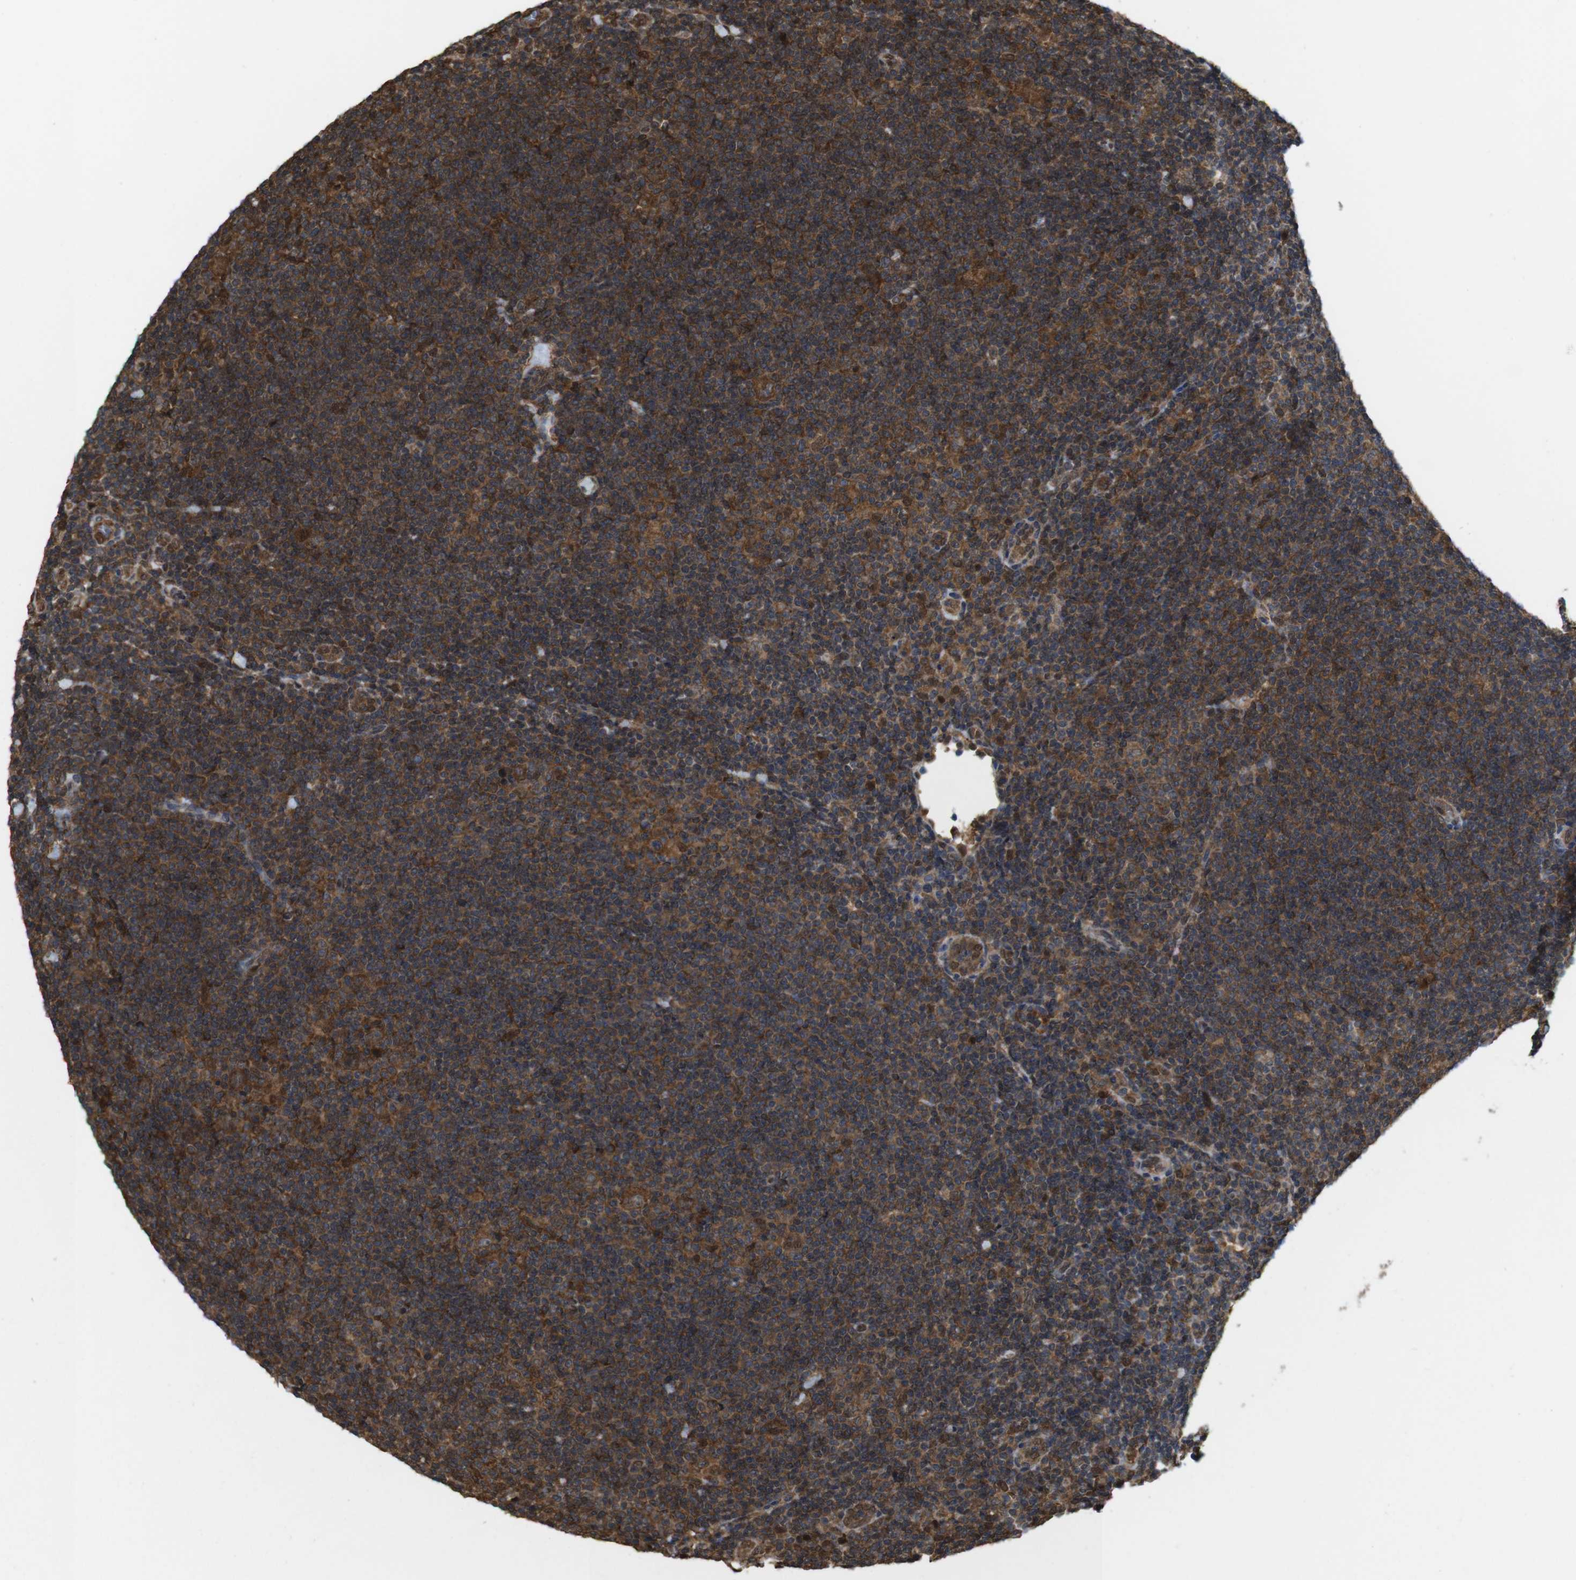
{"staining": {"intensity": "moderate", "quantity": ">75%", "location": "cytoplasmic/membranous"}, "tissue": "lymphoma", "cell_type": "Tumor cells", "image_type": "cancer", "snomed": [{"axis": "morphology", "description": "Hodgkin's disease, NOS"}, {"axis": "topography", "description": "Lymph node"}], "caption": "This is an image of IHC staining of Hodgkin's disease, which shows moderate expression in the cytoplasmic/membranous of tumor cells.", "gene": "YWHAG", "patient": {"sex": "female", "age": 57}}